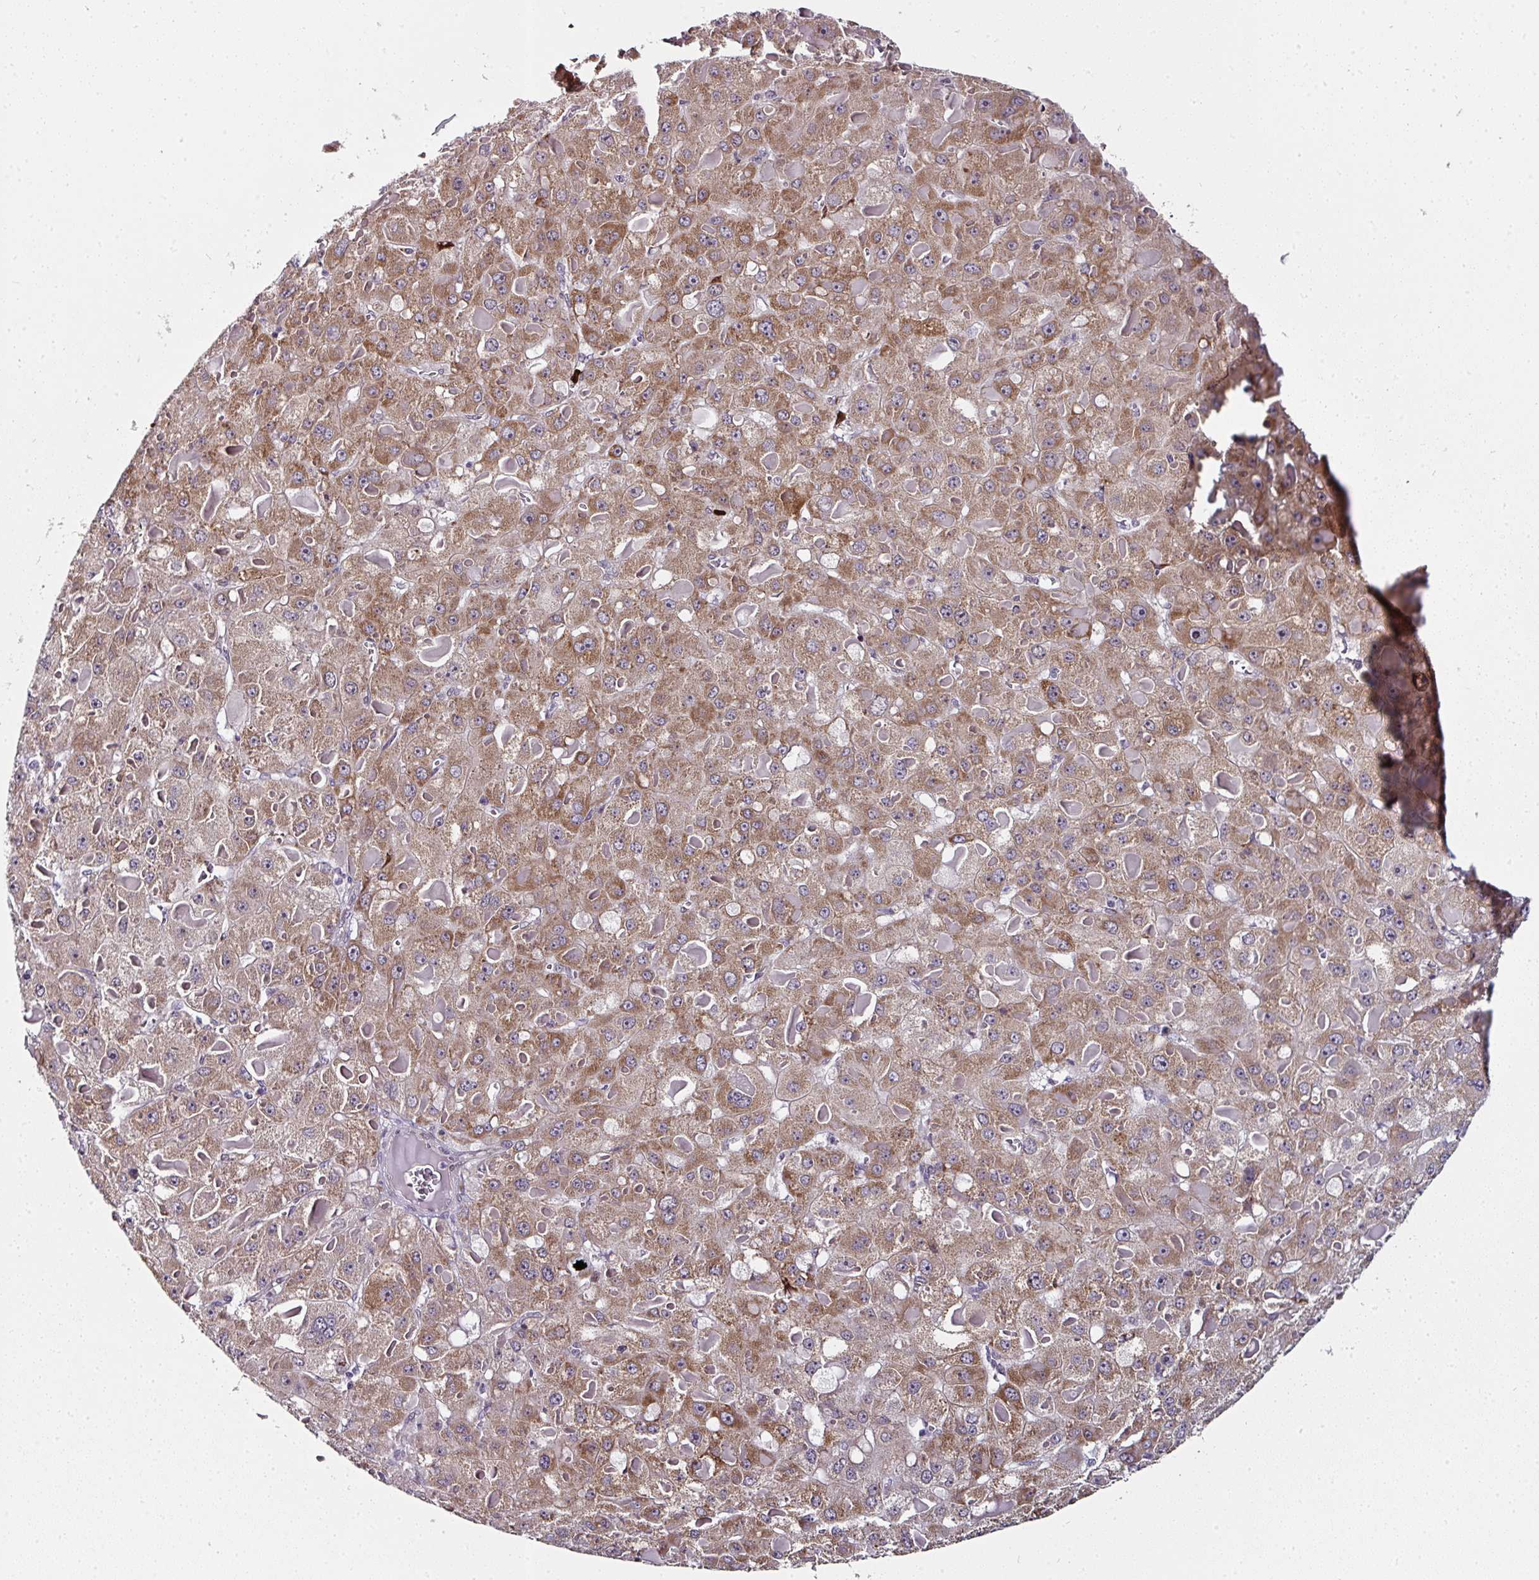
{"staining": {"intensity": "moderate", "quantity": ">75%", "location": "cytoplasmic/membranous"}, "tissue": "liver cancer", "cell_type": "Tumor cells", "image_type": "cancer", "snomed": [{"axis": "morphology", "description": "Carcinoma, Hepatocellular, NOS"}, {"axis": "topography", "description": "Liver"}], "caption": "A photomicrograph of human hepatocellular carcinoma (liver) stained for a protein reveals moderate cytoplasmic/membranous brown staining in tumor cells.", "gene": "APOLD1", "patient": {"sex": "female", "age": 73}}